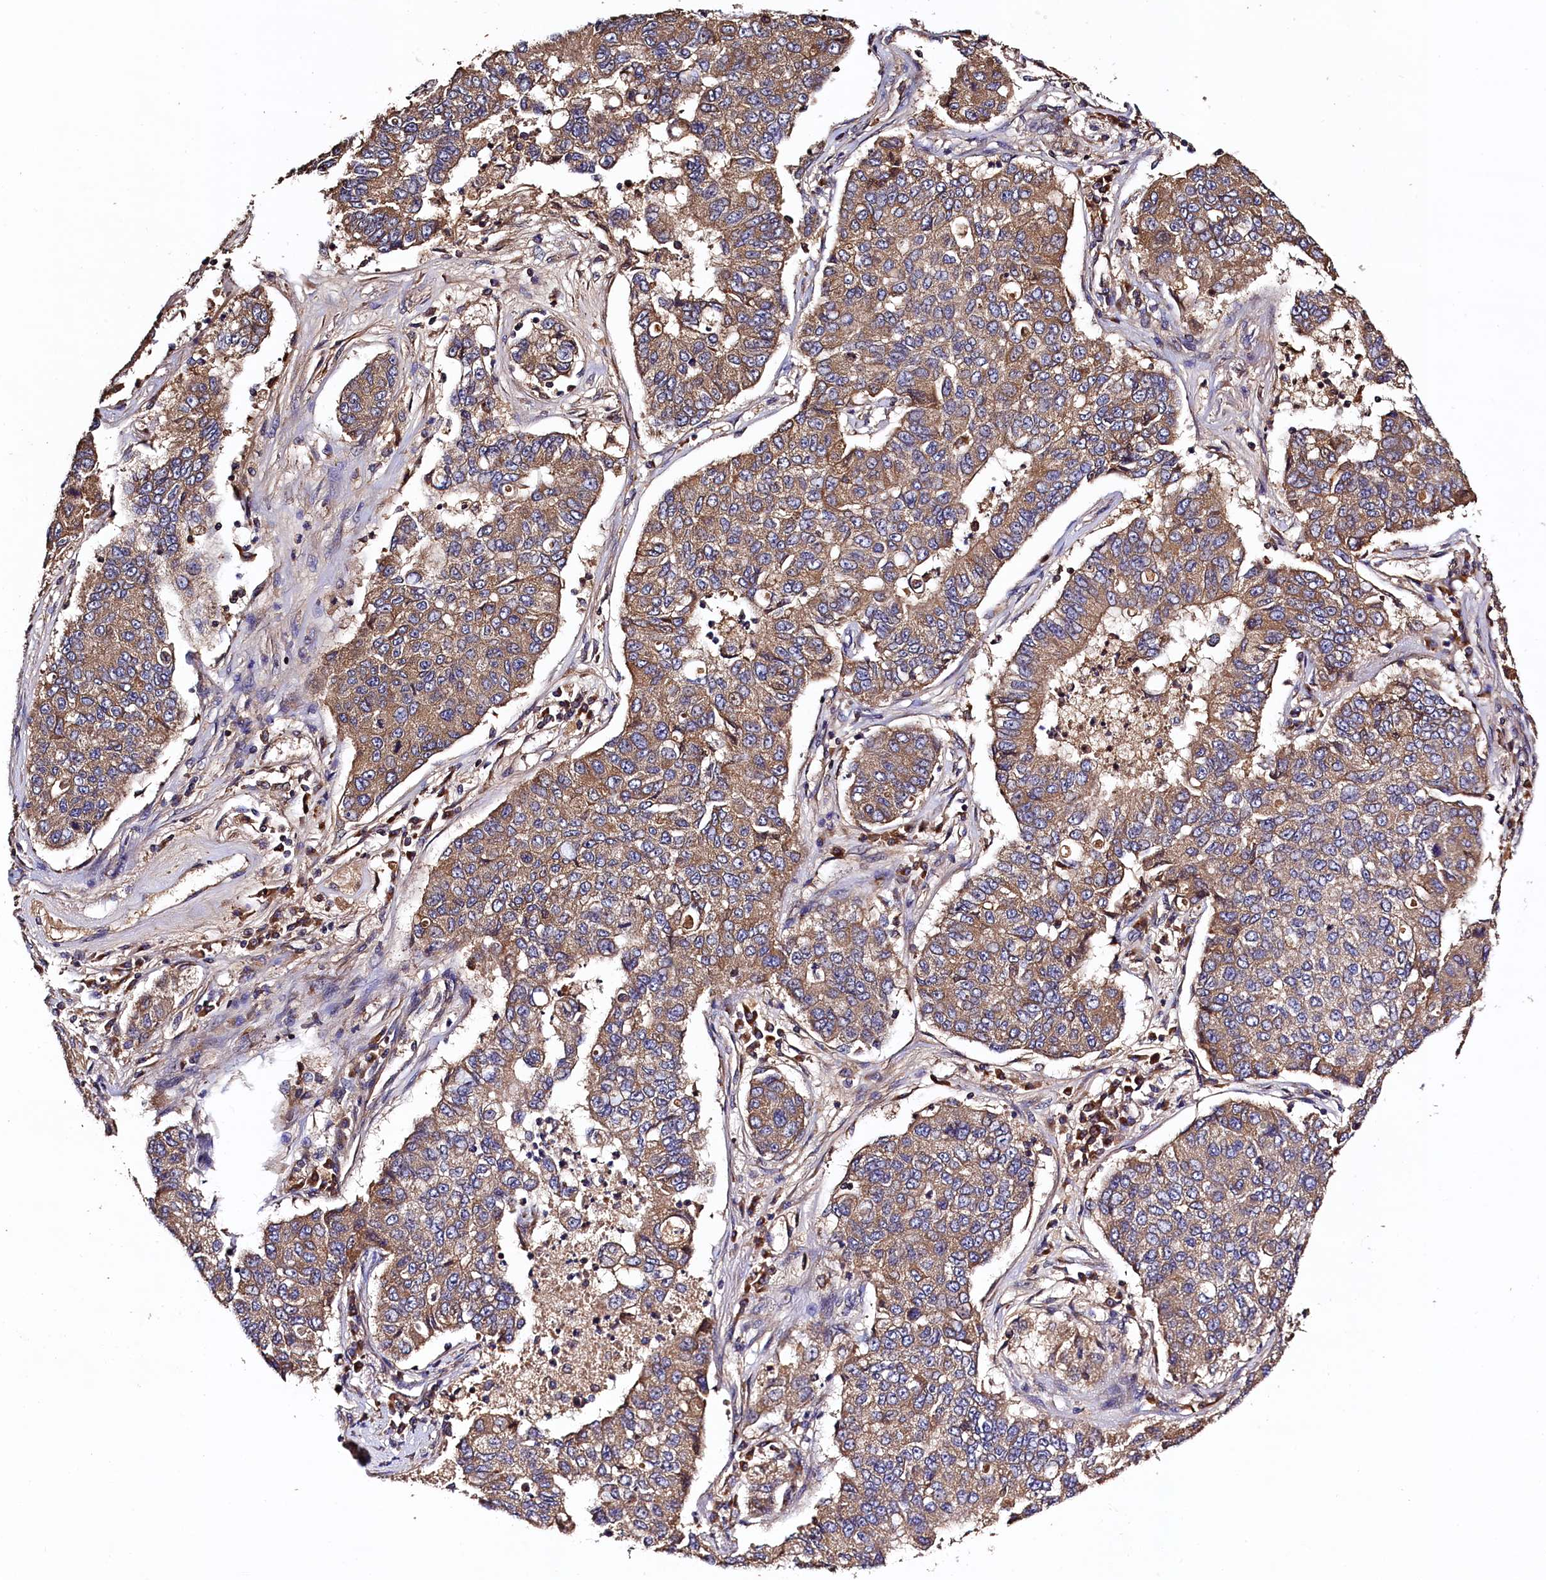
{"staining": {"intensity": "moderate", "quantity": ">75%", "location": "cytoplasmic/membranous"}, "tissue": "lung cancer", "cell_type": "Tumor cells", "image_type": "cancer", "snomed": [{"axis": "morphology", "description": "Squamous cell carcinoma, NOS"}, {"axis": "topography", "description": "Lung"}], "caption": "Brown immunohistochemical staining in human lung squamous cell carcinoma demonstrates moderate cytoplasmic/membranous expression in about >75% of tumor cells.", "gene": "KLC2", "patient": {"sex": "male", "age": 74}}